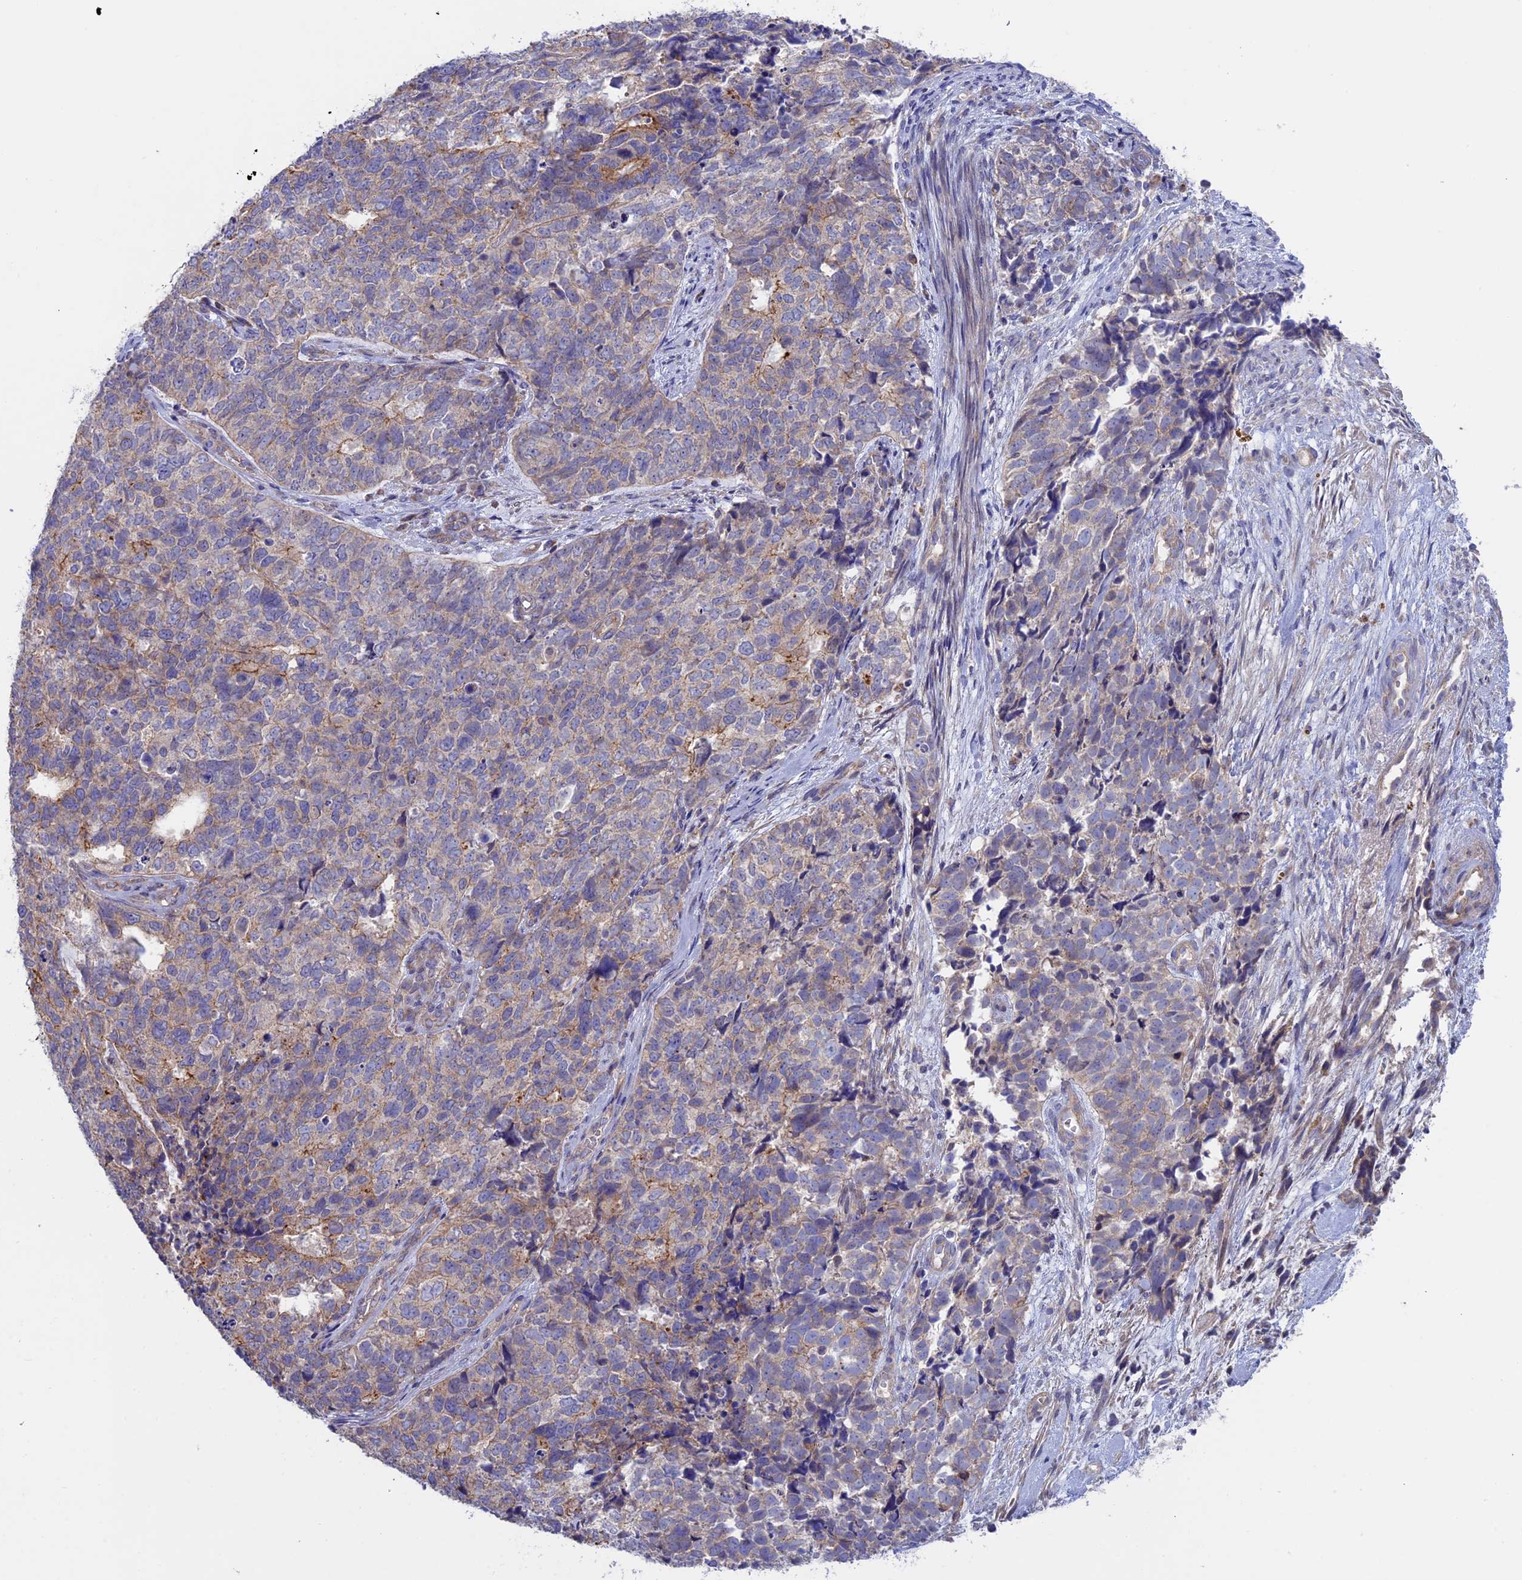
{"staining": {"intensity": "weak", "quantity": "<25%", "location": "cytoplasmic/membranous"}, "tissue": "cervical cancer", "cell_type": "Tumor cells", "image_type": "cancer", "snomed": [{"axis": "morphology", "description": "Squamous cell carcinoma, NOS"}, {"axis": "topography", "description": "Cervix"}], "caption": "The photomicrograph displays no staining of tumor cells in cervical cancer.", "gene": "ETFDH", "patient": {"sex": "female", "age": 63}}